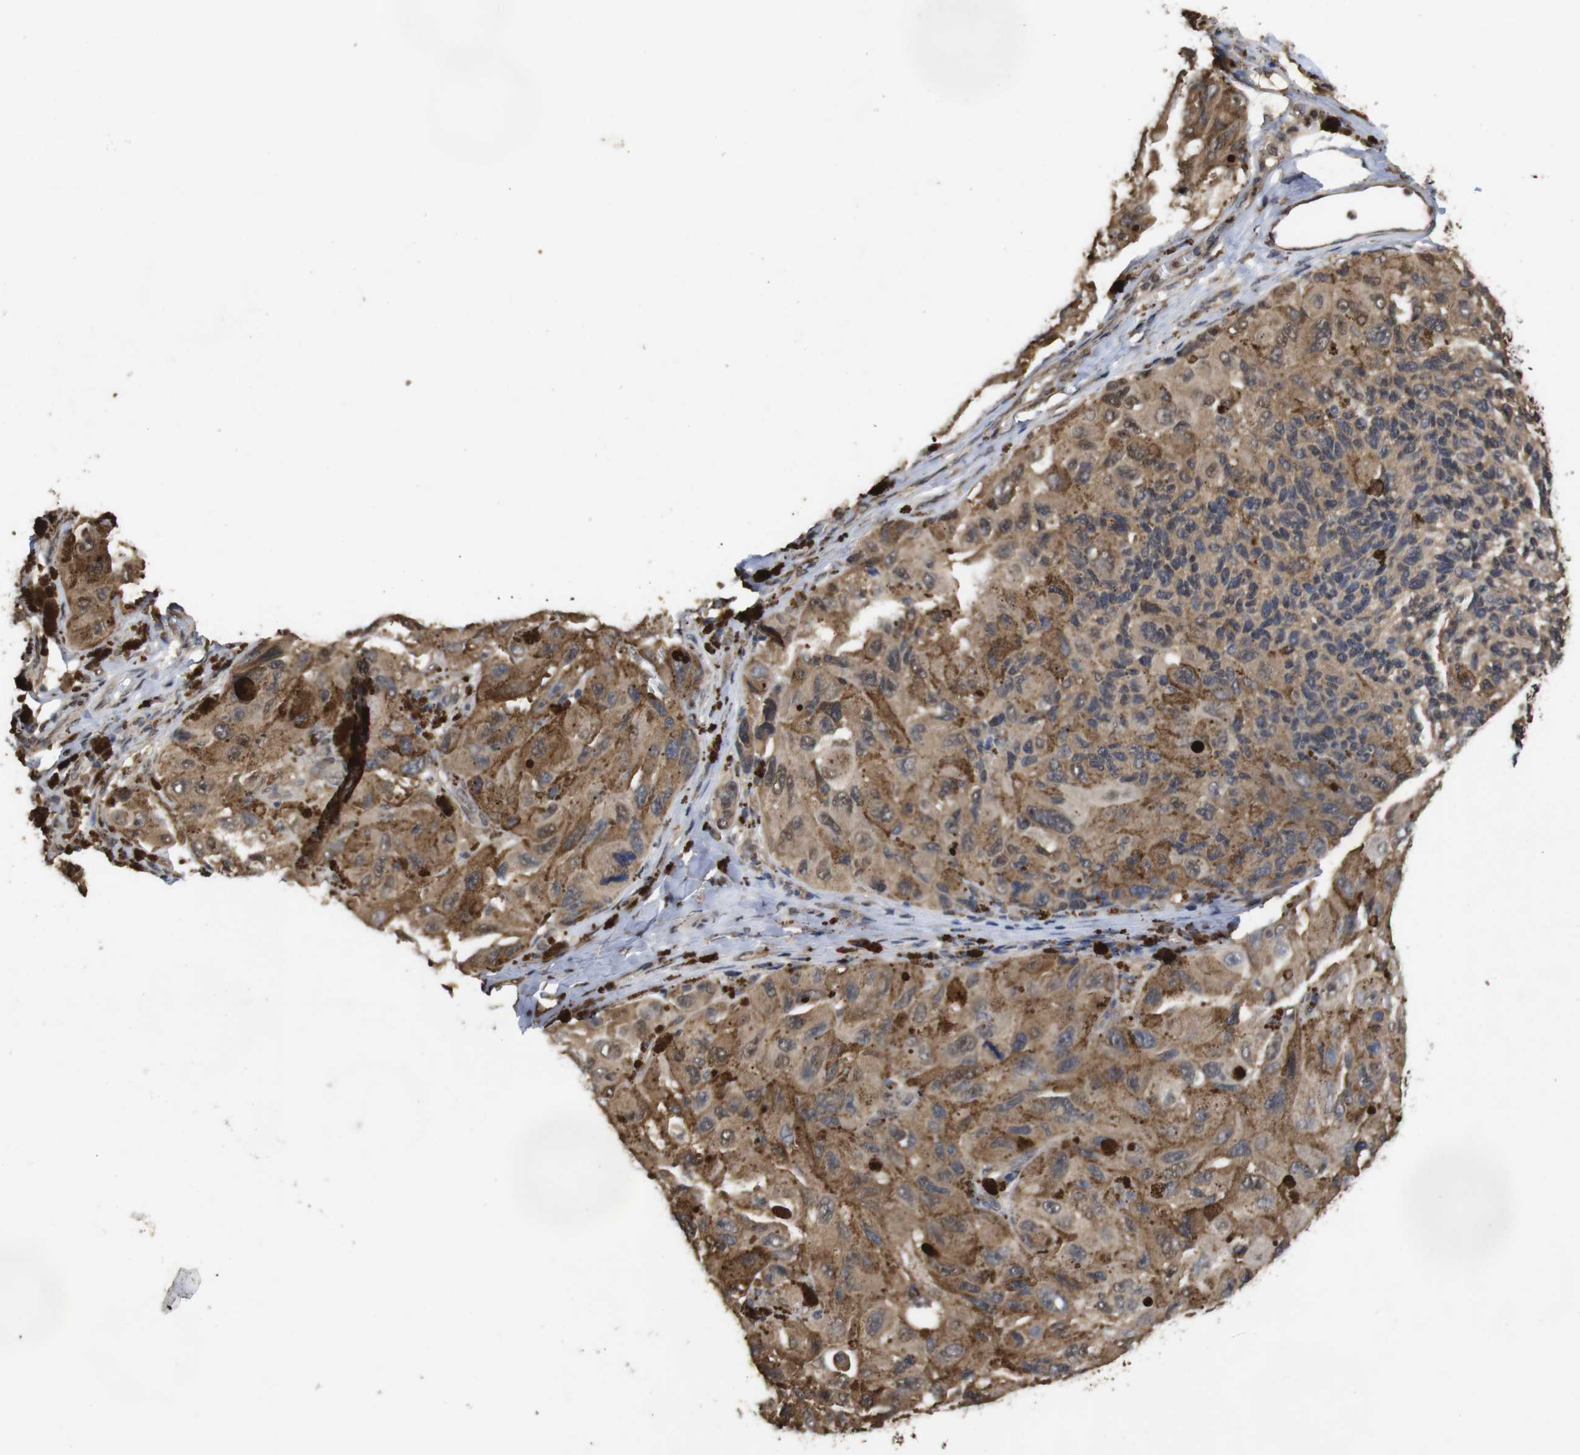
{"staining": {"intensity": "moderate", "quantity": ">75%", "location": "cytoplasmic/membranous,nuclear"}, "tissue": "melanoma", "cell_type": "Tumor cells", "image_type": "cancer", "snomed": [{"axis": "morphology", "description": "Malignant melanoma, NOS"}, {"axis": "topography", "description": "Skin"}], "caption": "An image showing moderate cytoplasmic/membranous and nuclear staining in approximately >75% of tumor cells in melanoma, as visualized by brown immunohistochemical staining.", "gene": "SUMO3", "patient": {"sex": "female", "age": 73}}